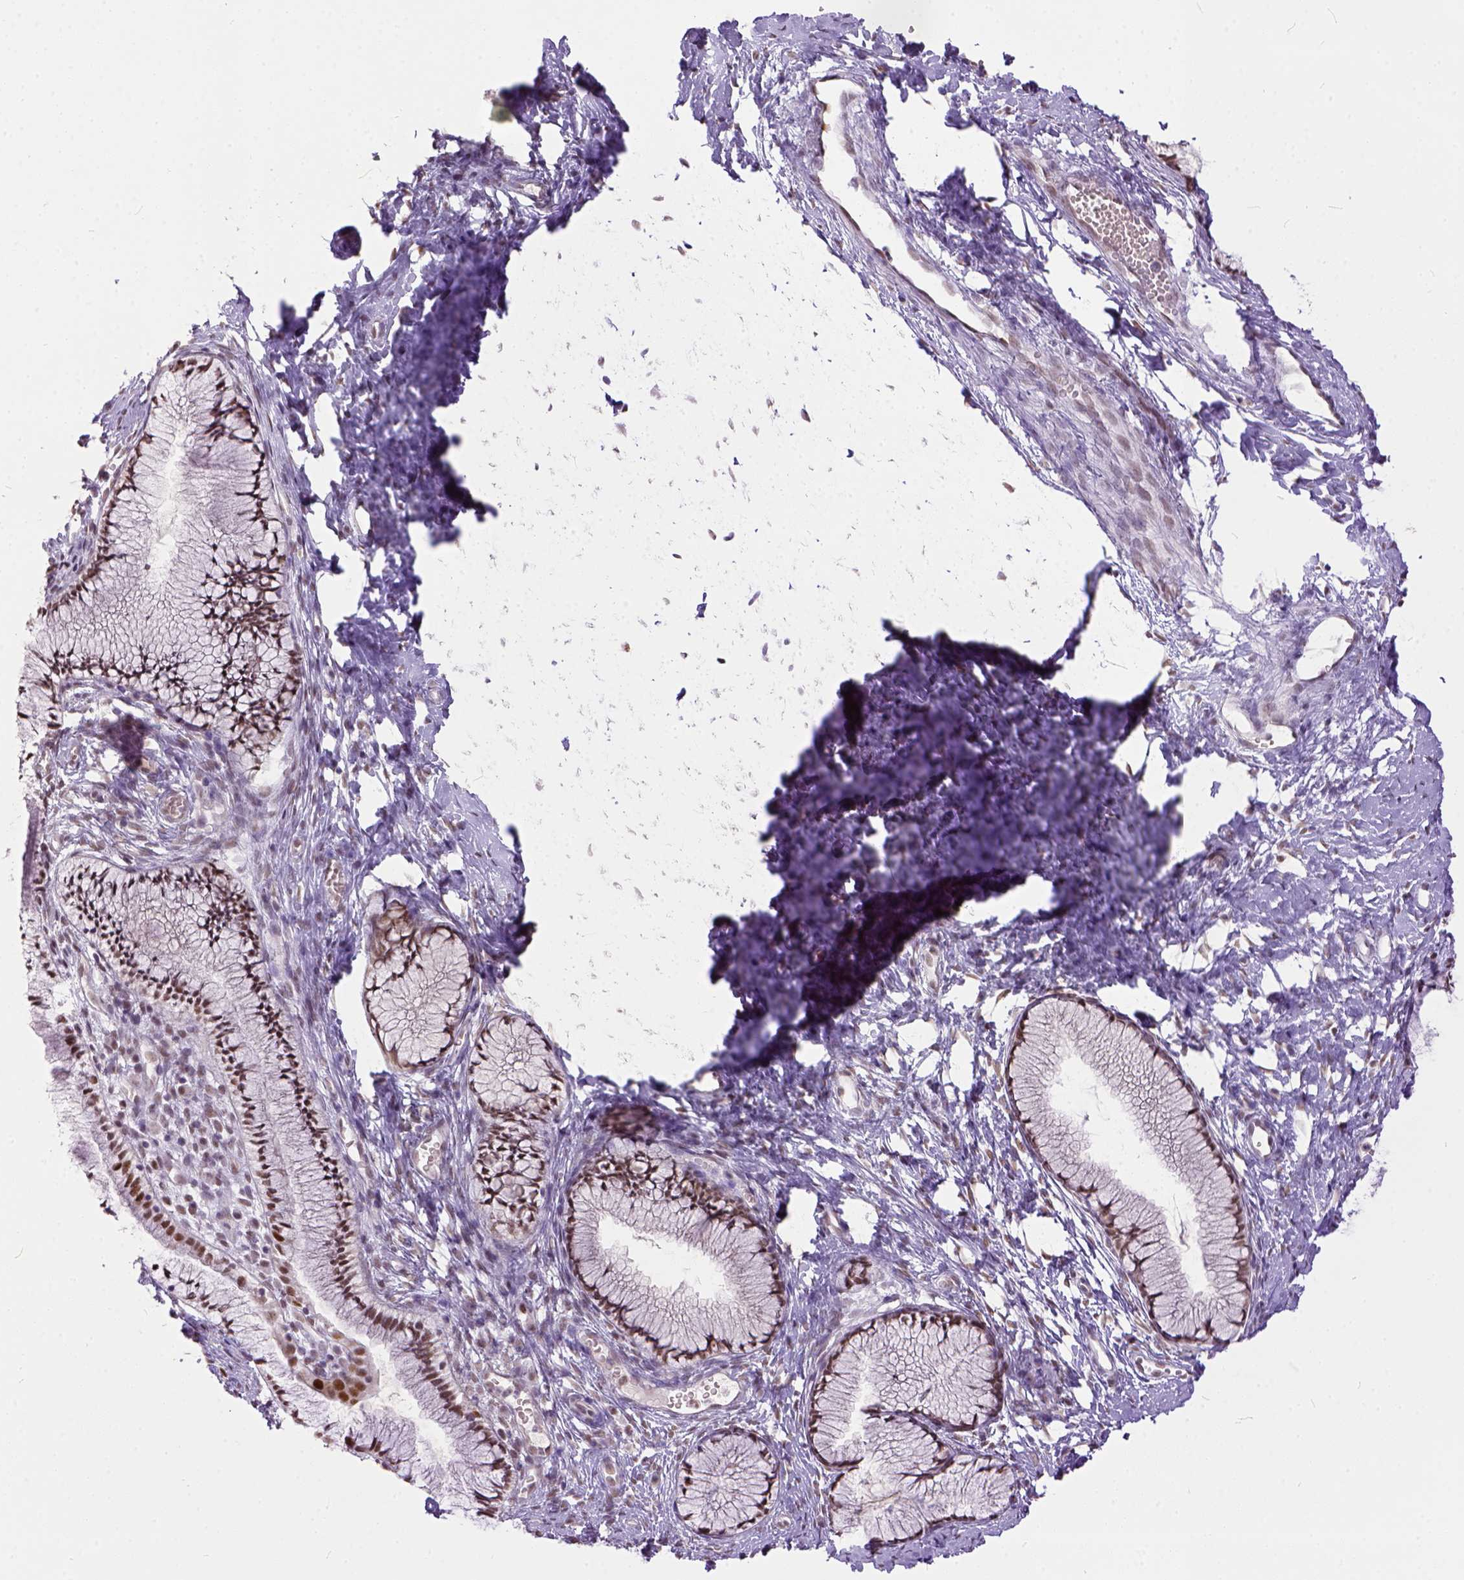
{"staining": {"intensity": "strong", "quantity": ">75%", "location": "nuclear"}, "tissue": "cervix", "cell_type": "Glandular cells", "image_type": "normal", "snomed": [{"axis": "morphology", "description": "Normal tissue, NOS"}, {"axis": "topography", "description": "Cervix"}], "caption": "An immunohistochemistry (IHC) image of unremarkable tissue is shown. Protein staining in brown highlights strong nuclear positivity in cervix within glandular cells. (Stains: DAB (3,3'-diaminobenzidine) in brown, nuclei in blue, Microscopy: brightfield microscopy at high magnification).", "gene": "ERCC1", "patient": {"sex": "female", "age": 40}}